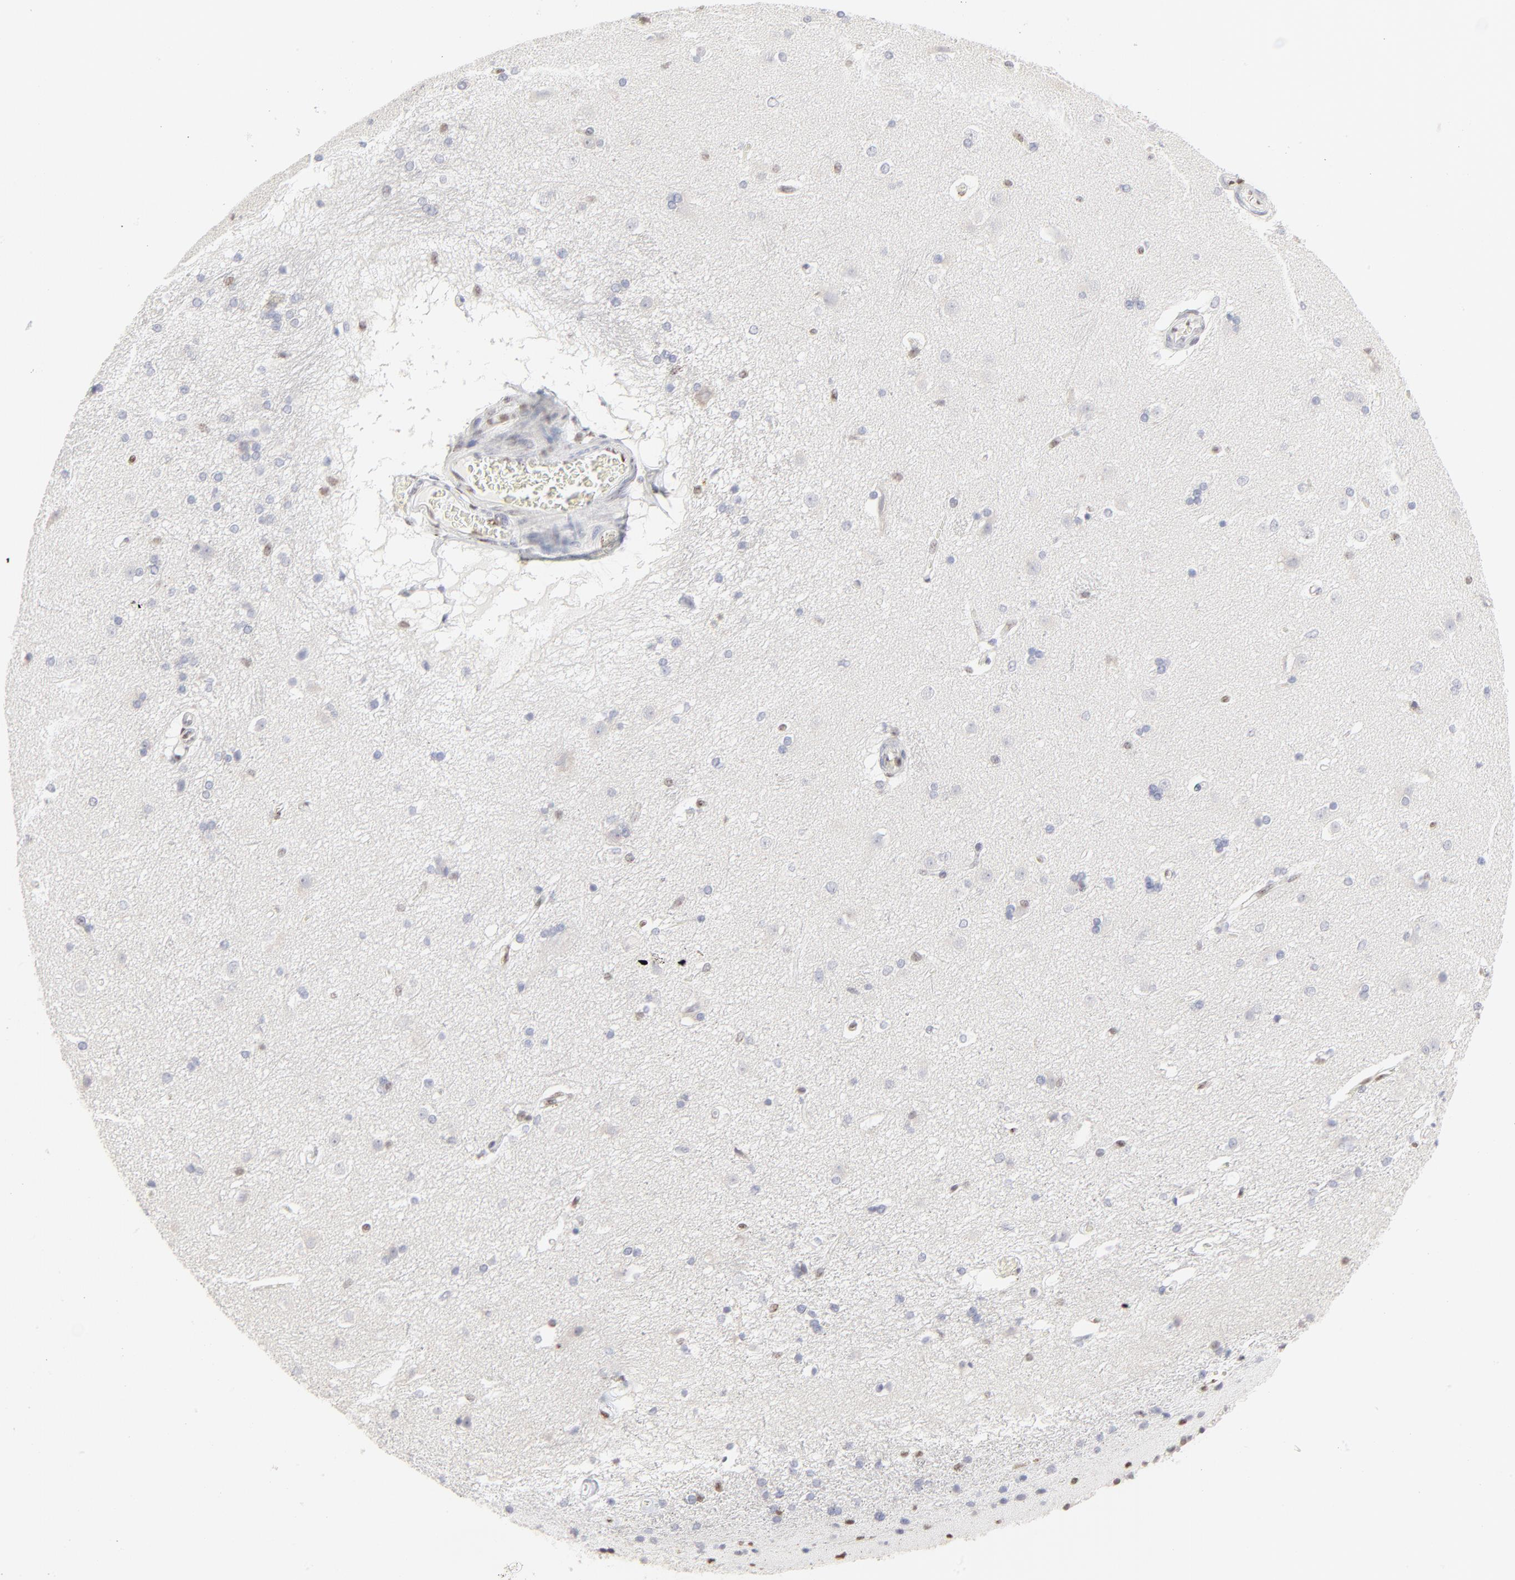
{"staining": {"intensity": "negative", "quantity": "none", "location": "none"}, "tissue": "caudate", "cell_type": "Glial cells", "image_type": "normal", "snomed": [{"axis": "morphology", "description": "Normal tissue, NOS"}, {"axis": "topography", "description": "Lateral ventricle wall"}], "caption": "Human caudate stained for a protein using immunohistochemistry (IHC) shows no positivity in glial cells.", "gene": "NFIL3", "patient": {"sex": "female", "age": 19}}